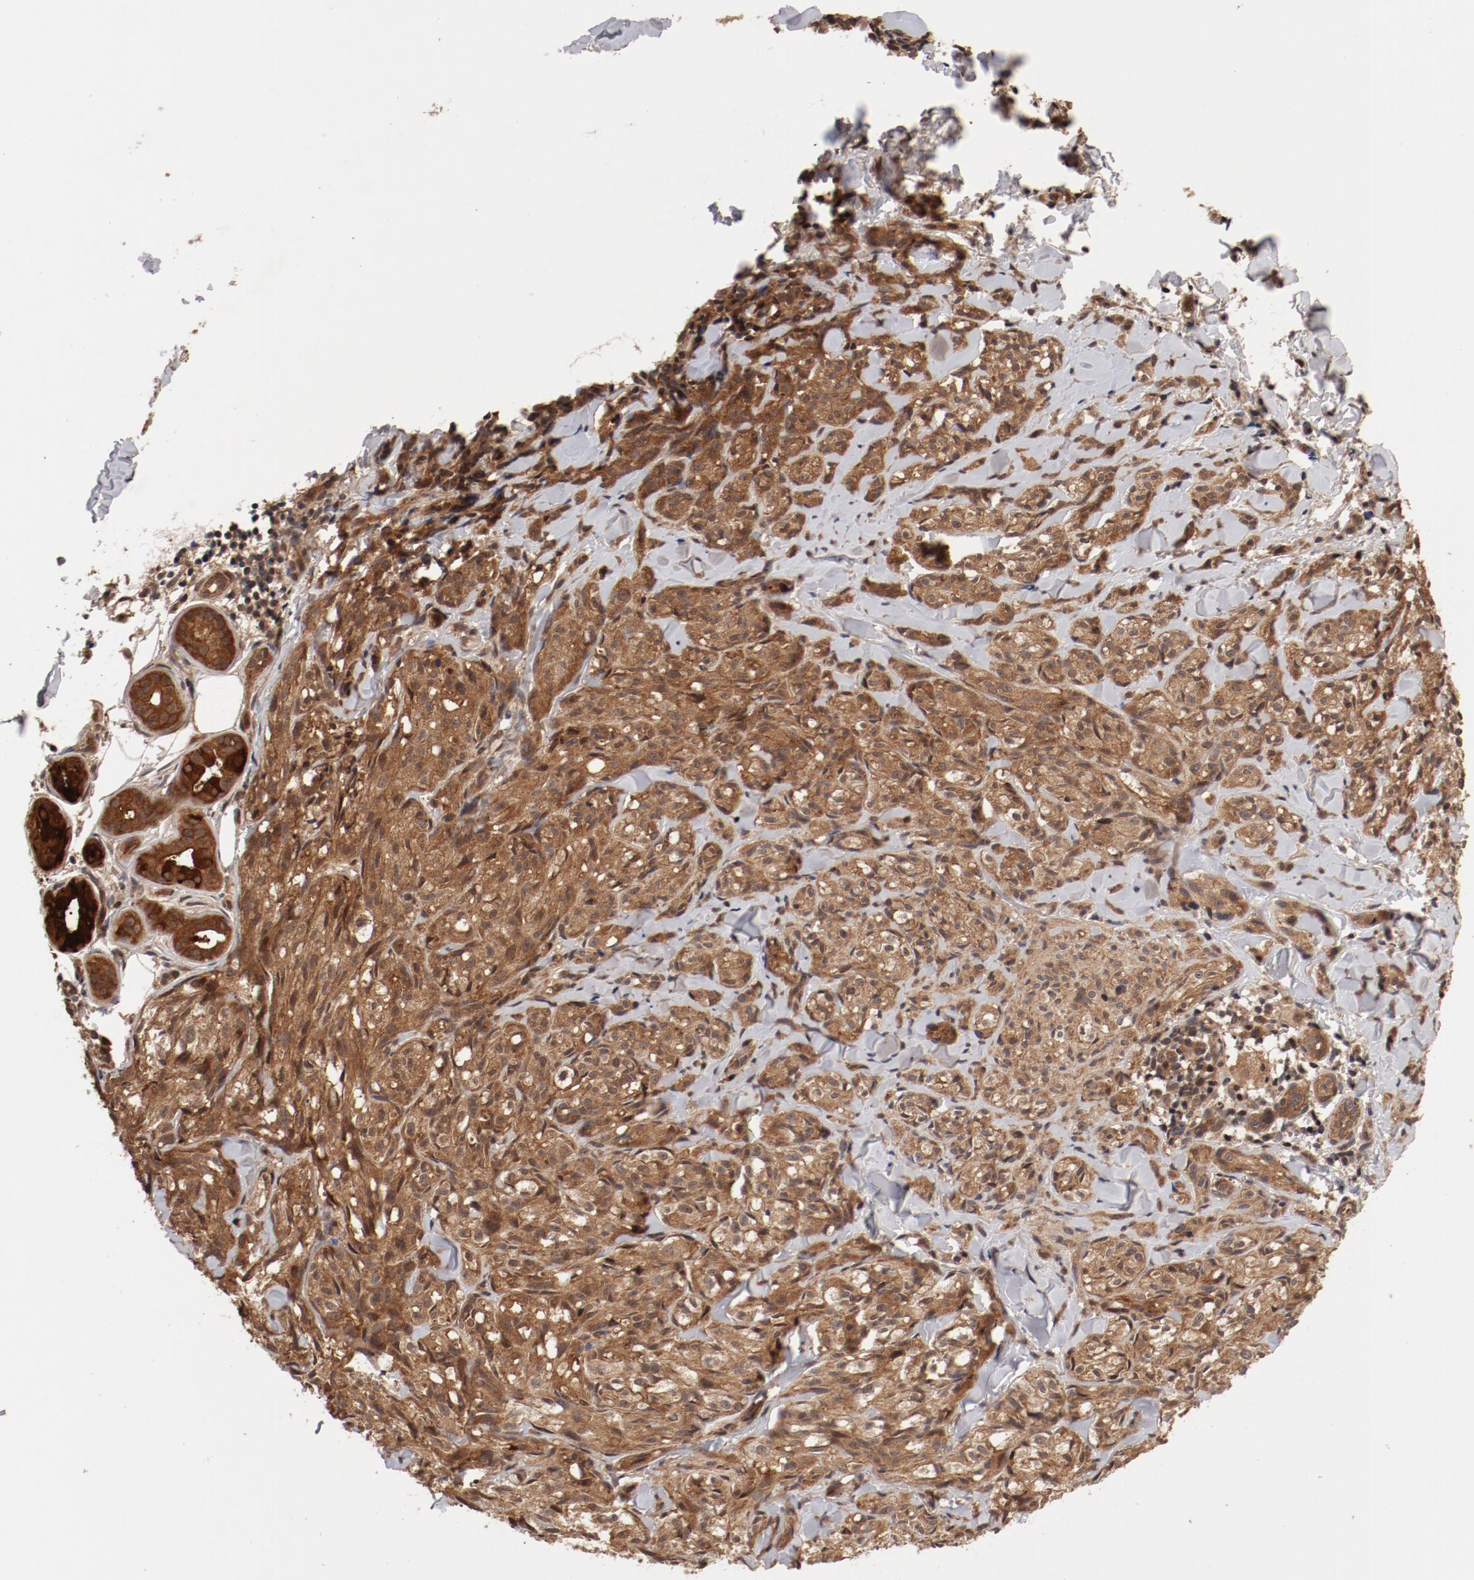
{"staining": {"intensity": "moderate", "quantity": ">75%", "location": "cytoplasmic/membranous"}, "tissue": "melanoma", "cell_type": "Tumor cells", "image_type": "cancer", "snomed": [{"axis": "morphology", "description": "Malignant melanoma, Metastatic site"}, {"axis": "topography", "description": "Skin"}], "caption": "Malignant melanoma (metastatic site) stained for a protein (brown) reveals moderate cytoplasmic/membranous positive expression in about >75% of tumor cells.", "gene": "GUF1", "patient": {"sex": "female", "age": 66}}